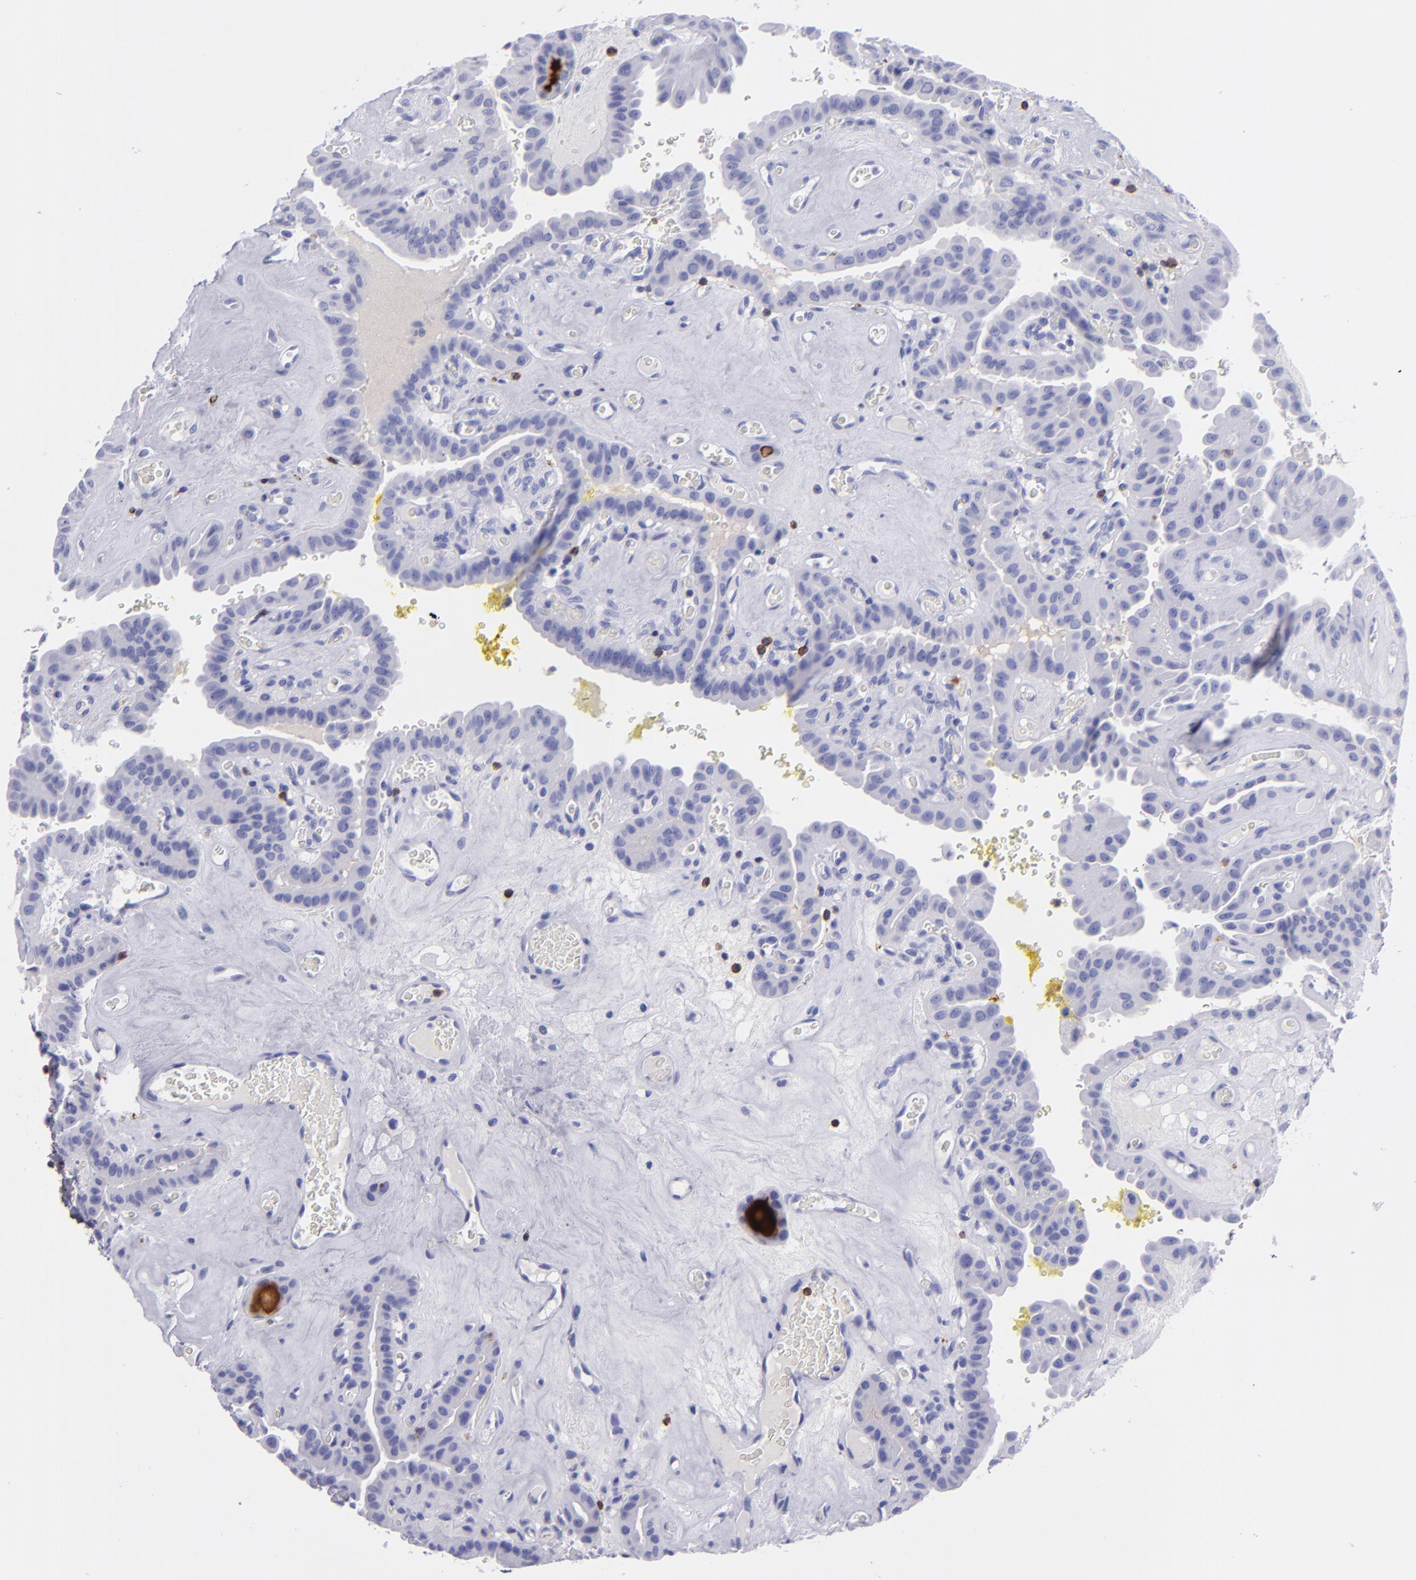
{"staining": {"intensity": "negative", "quantity": "none", "location": "none"}, "tissue": "thyroid cancer", "cell_type": "Tumor cells", "image_type": "cancer", "snomed": [{"axis": "morphology", "description": "Papillary adenocarcinoma, NOS"}, {"axis": "topography", "description": "Thyroid gland"}], "caption": "DAB (3,3'-diaminobenzidine) immunohistochemical staining of thyroid cancer (papillary adenocarcinoma) demonstrates no significant staining in tumor cells.", "gene": "CD6", "patient": {"sex": "male", "age": 87}}